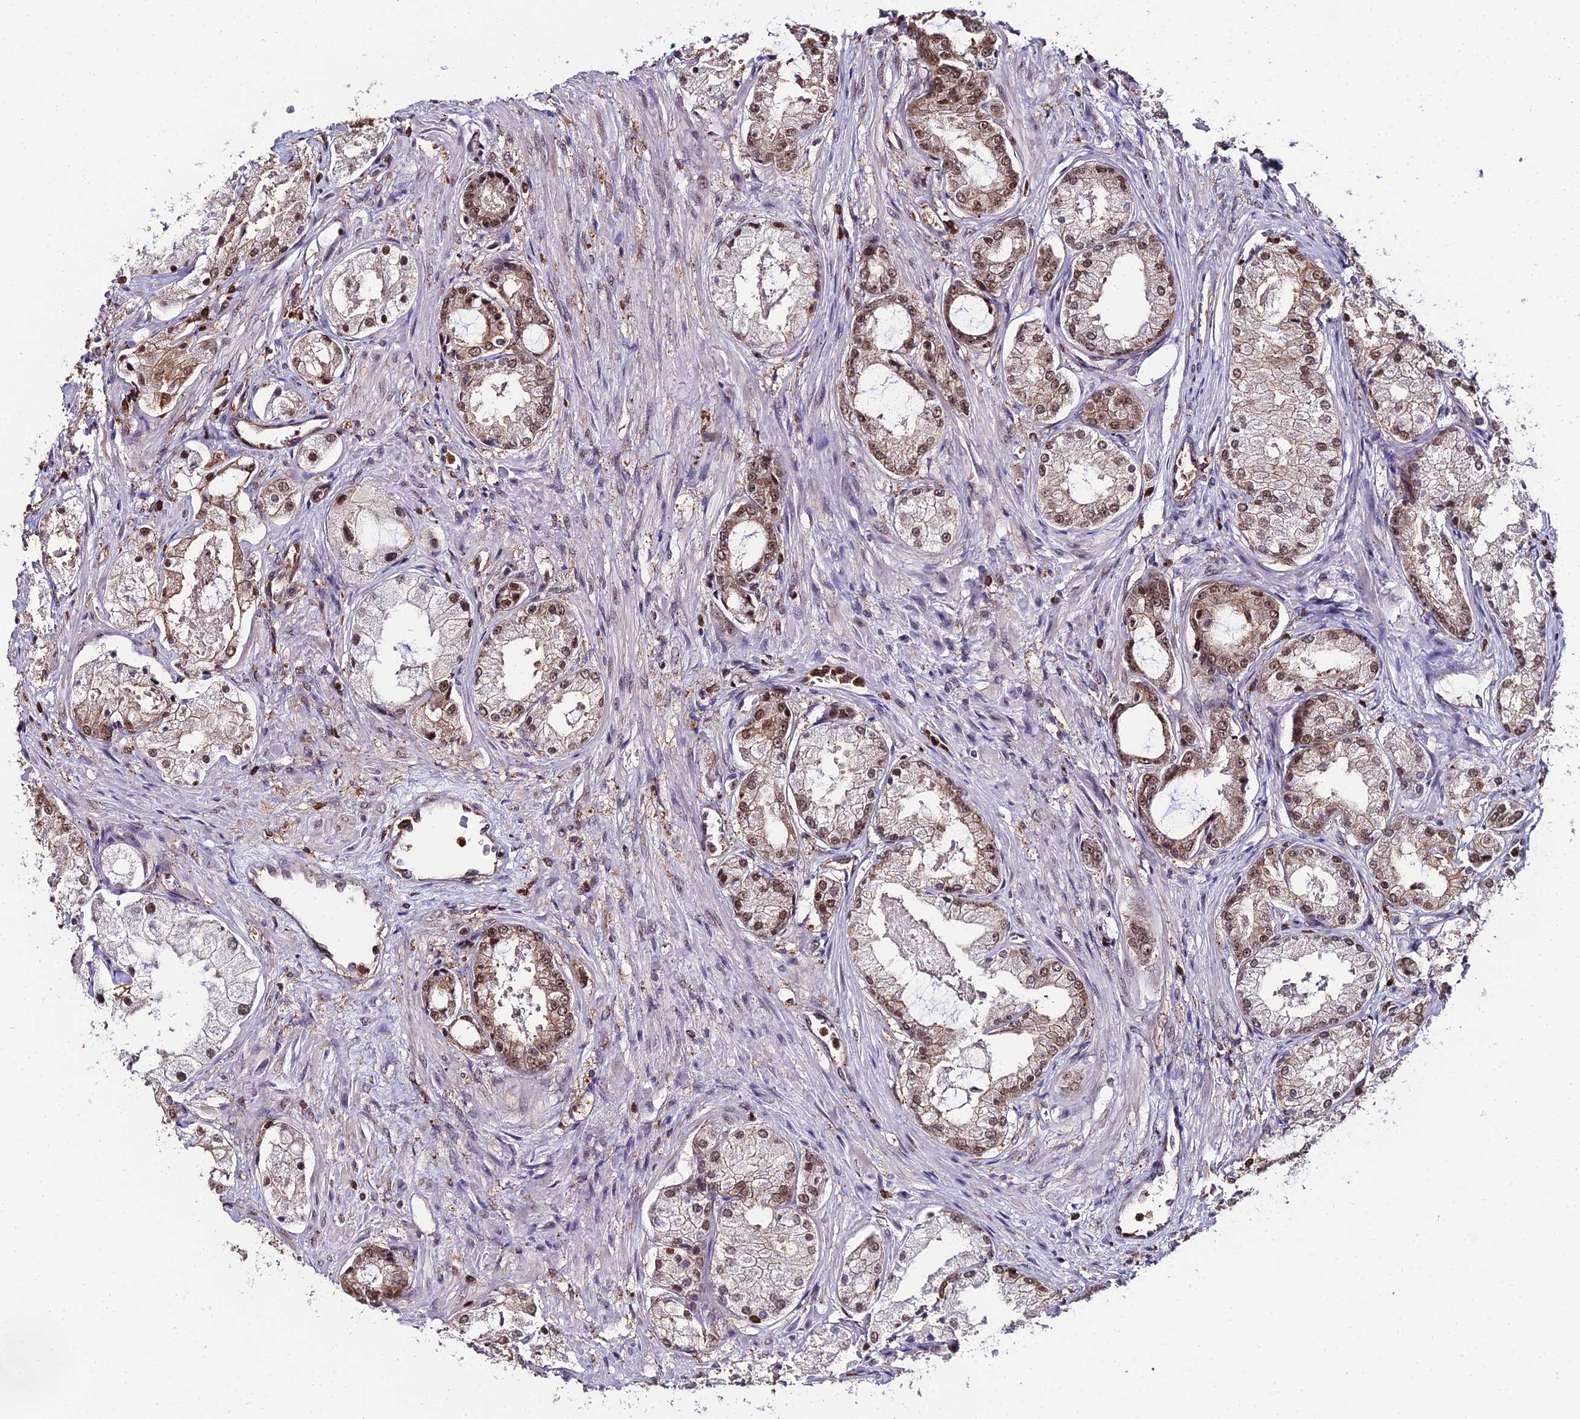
{"staining": {"intensity": "moderate", "quantity": ">75%", "location": "nuclear"}, "tissue": "prostate cancer", "cell_type": "Tumor cells", "image_type": "cancer", "snomed": [{"axis": "morphology", "description": "Adenocarcinoma, Low grade"}, {"axis": "topography", "description": "Prostate"}], "caption": "An image showing moderate nuclear positivity in approximately >75% of tumor cells in prostate low-grade adenocarcinoma, as visualized by brown immunohistochemical staining.", "gene": "PPP4C", "patient": {"sex": "male", "age": 68}}